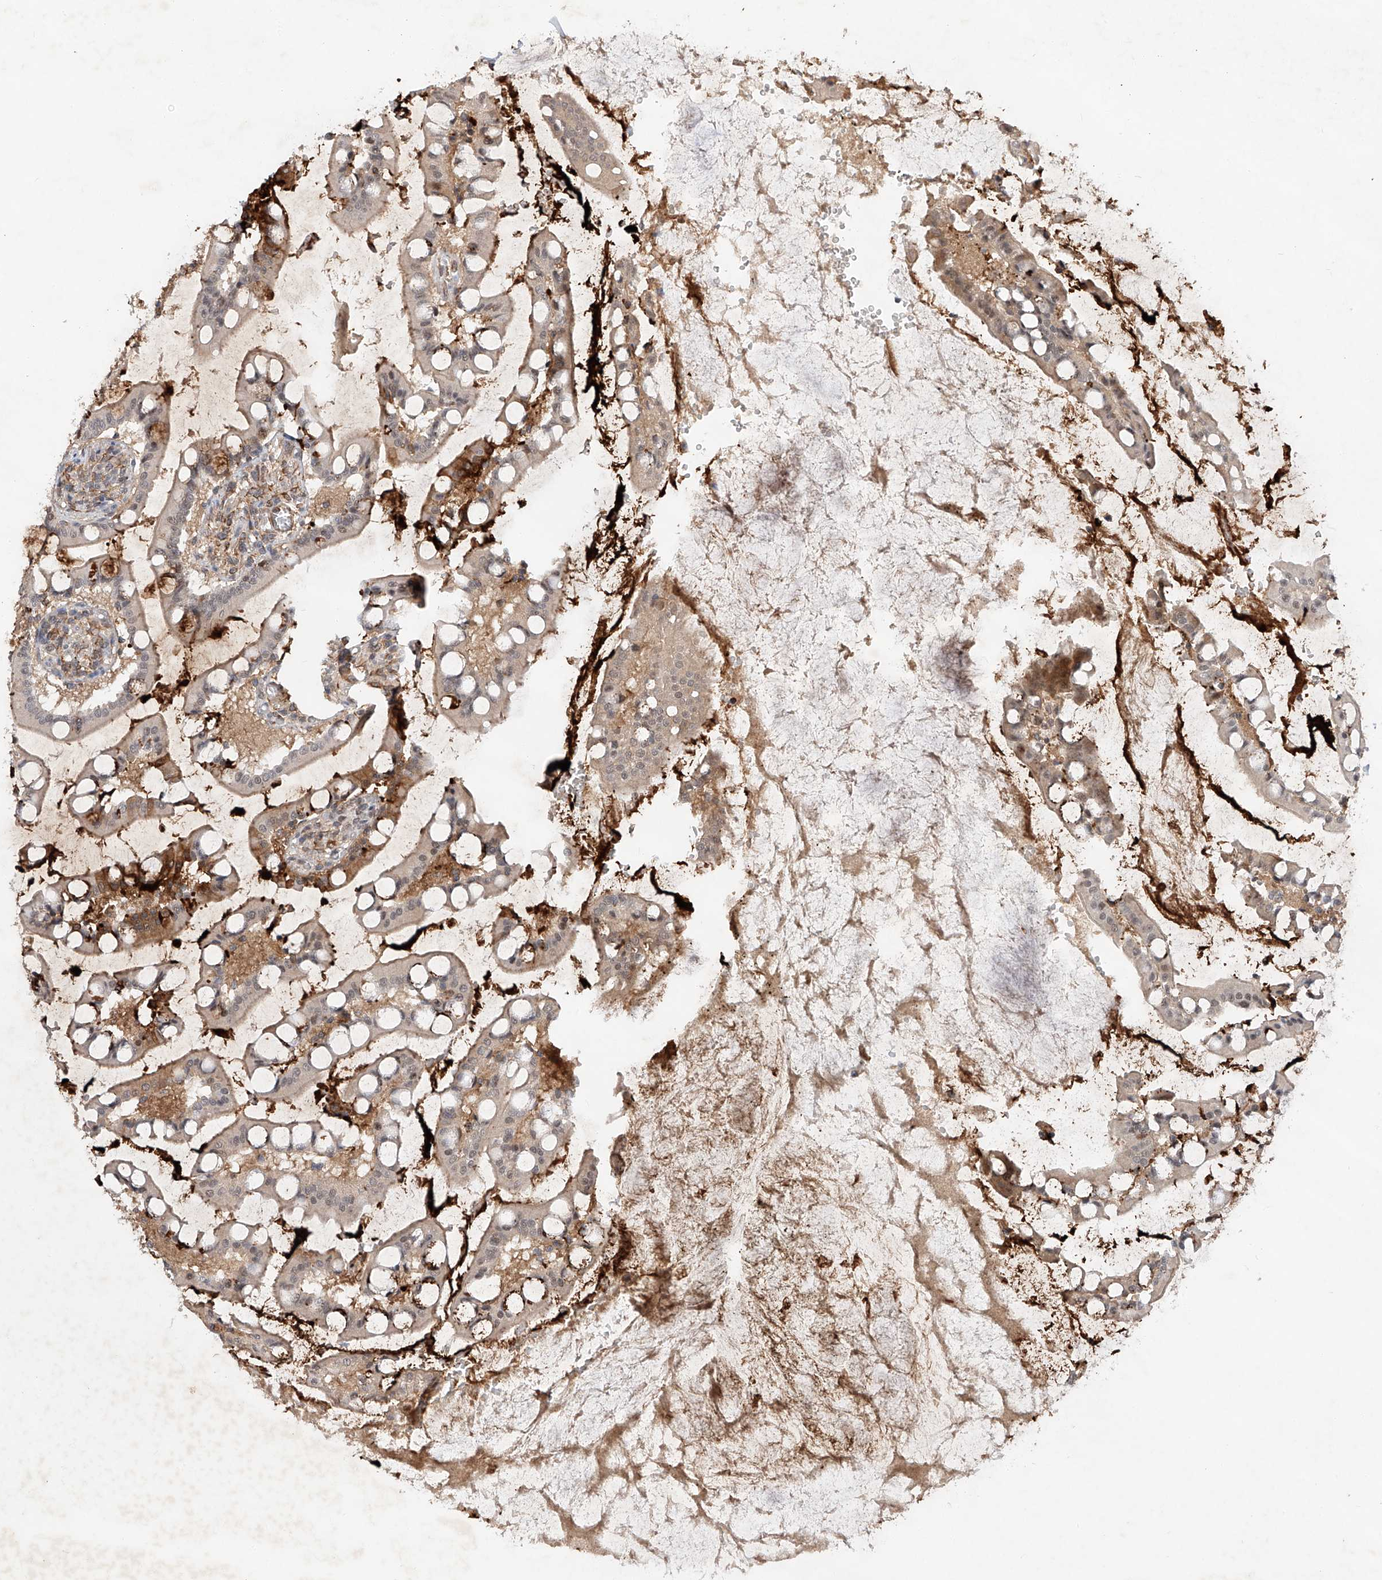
{"staining": {"intensity": "strong", "quantity": "25%-75%", "location": "cytoplasmic/membranous"}, "tissue": "small intestine", "cell_type": "Glandular cells", "image_type": "normal", "snomed": [{"axis": "morphology", "description": "Normal tissue, NOS"}, {"axis": "topography", "description": "Small intestine"}], "caption": "This image displays unremarkable small intestine stained with immunohistochemistry to label a protein in brown. The cytoplasmic/membranous of glandular cells show strong positivity for the protein. Nuclei are counter-stained blue.", "gene": "AMD1", "patient": {"sex": "male", "age": 52}}